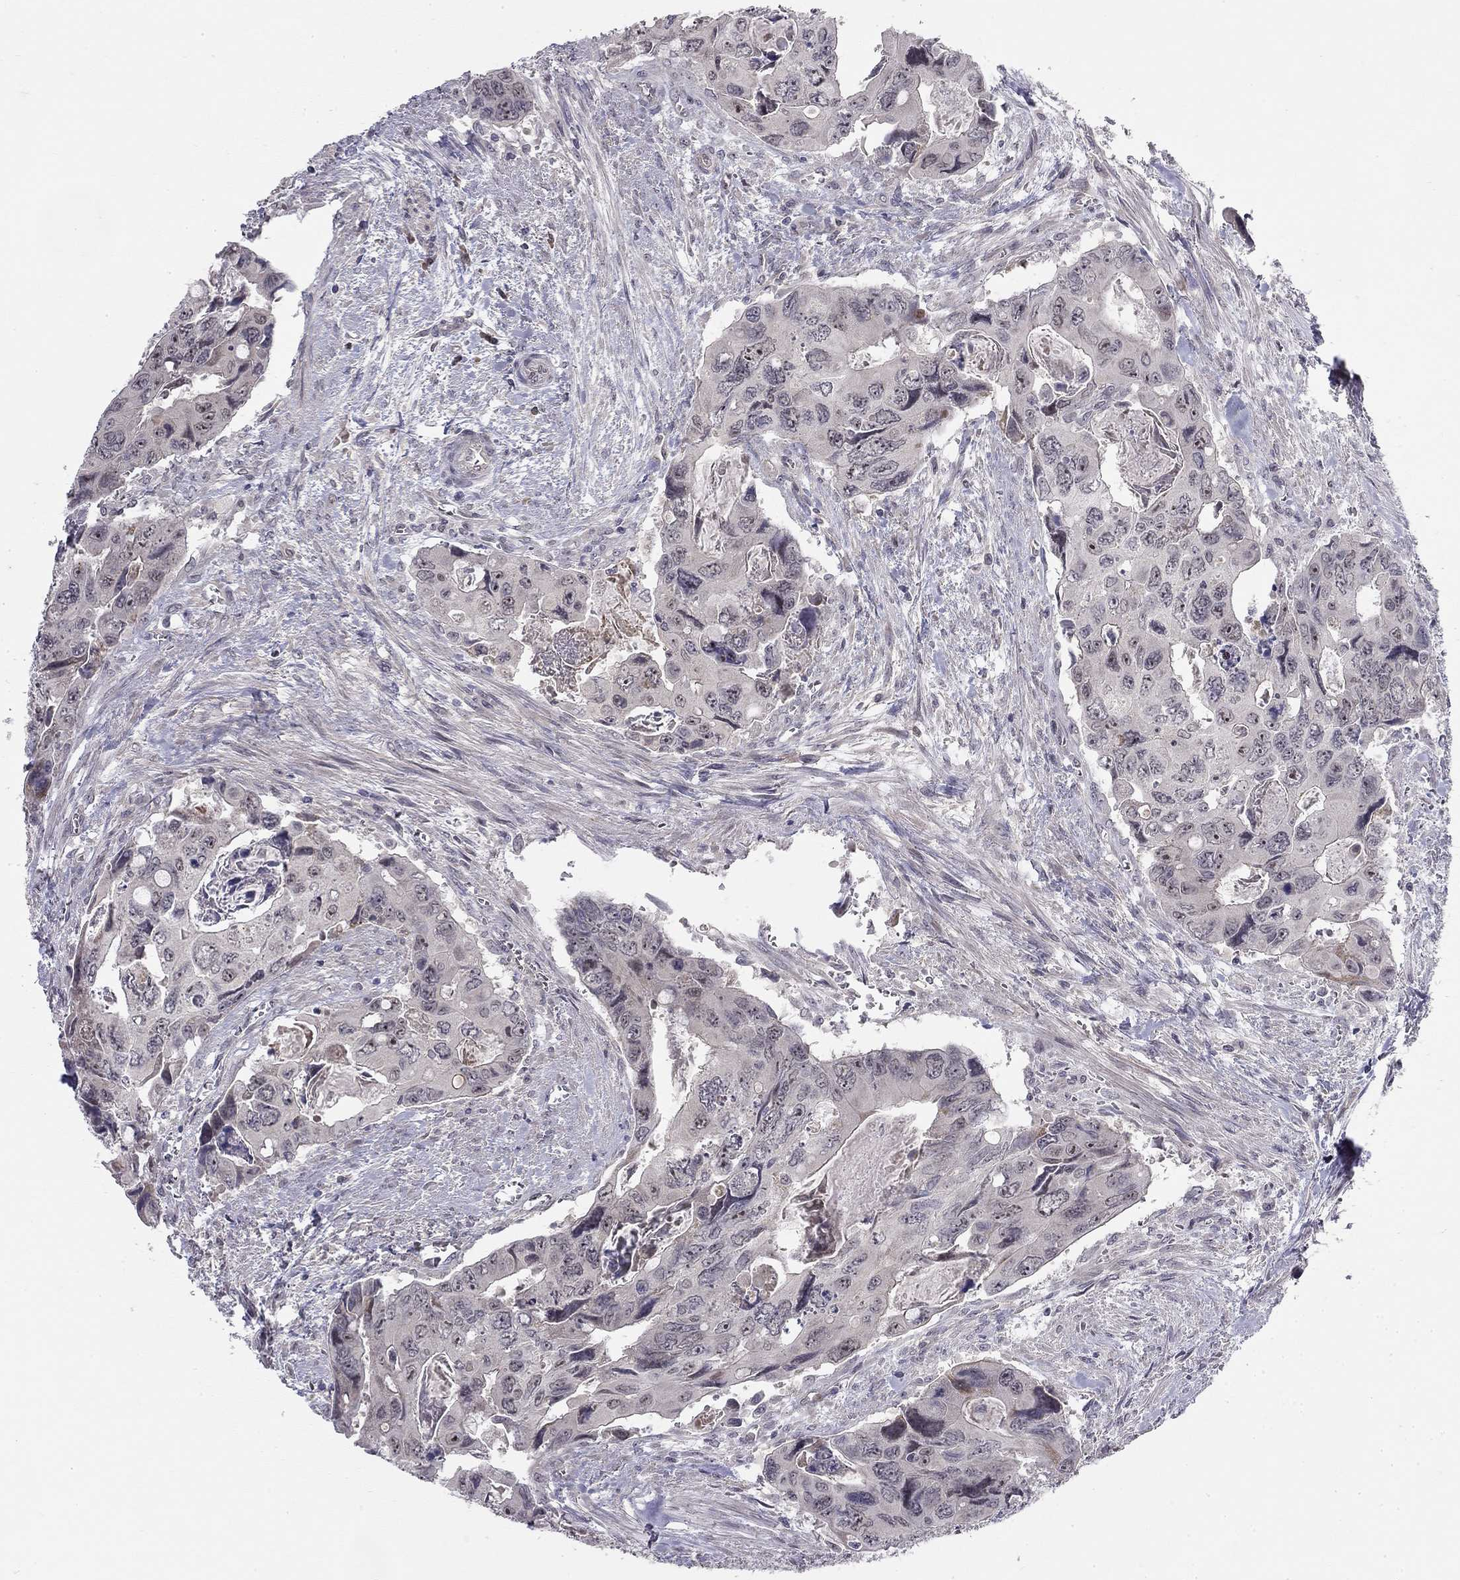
{"staining": {"intensity": "negative", "quantity": "none", "location": "none"}, "tissue": "colorectal cancer", "cell_type": "Tumor cells", "image_type": "cancer", "snomed": [{"axis": "morphology", "description": "Adenocarcinoma, NOS"}, {"axis": "topography", "description": "Rectum"}], "caption": "Tumor cells show no significant positivity in colorectal cancer. (Immunohistochemistry, brightfield microscopy, high magnification).", "gene": "STXBP6", "patient": {"sex": "male", "age": 62}}